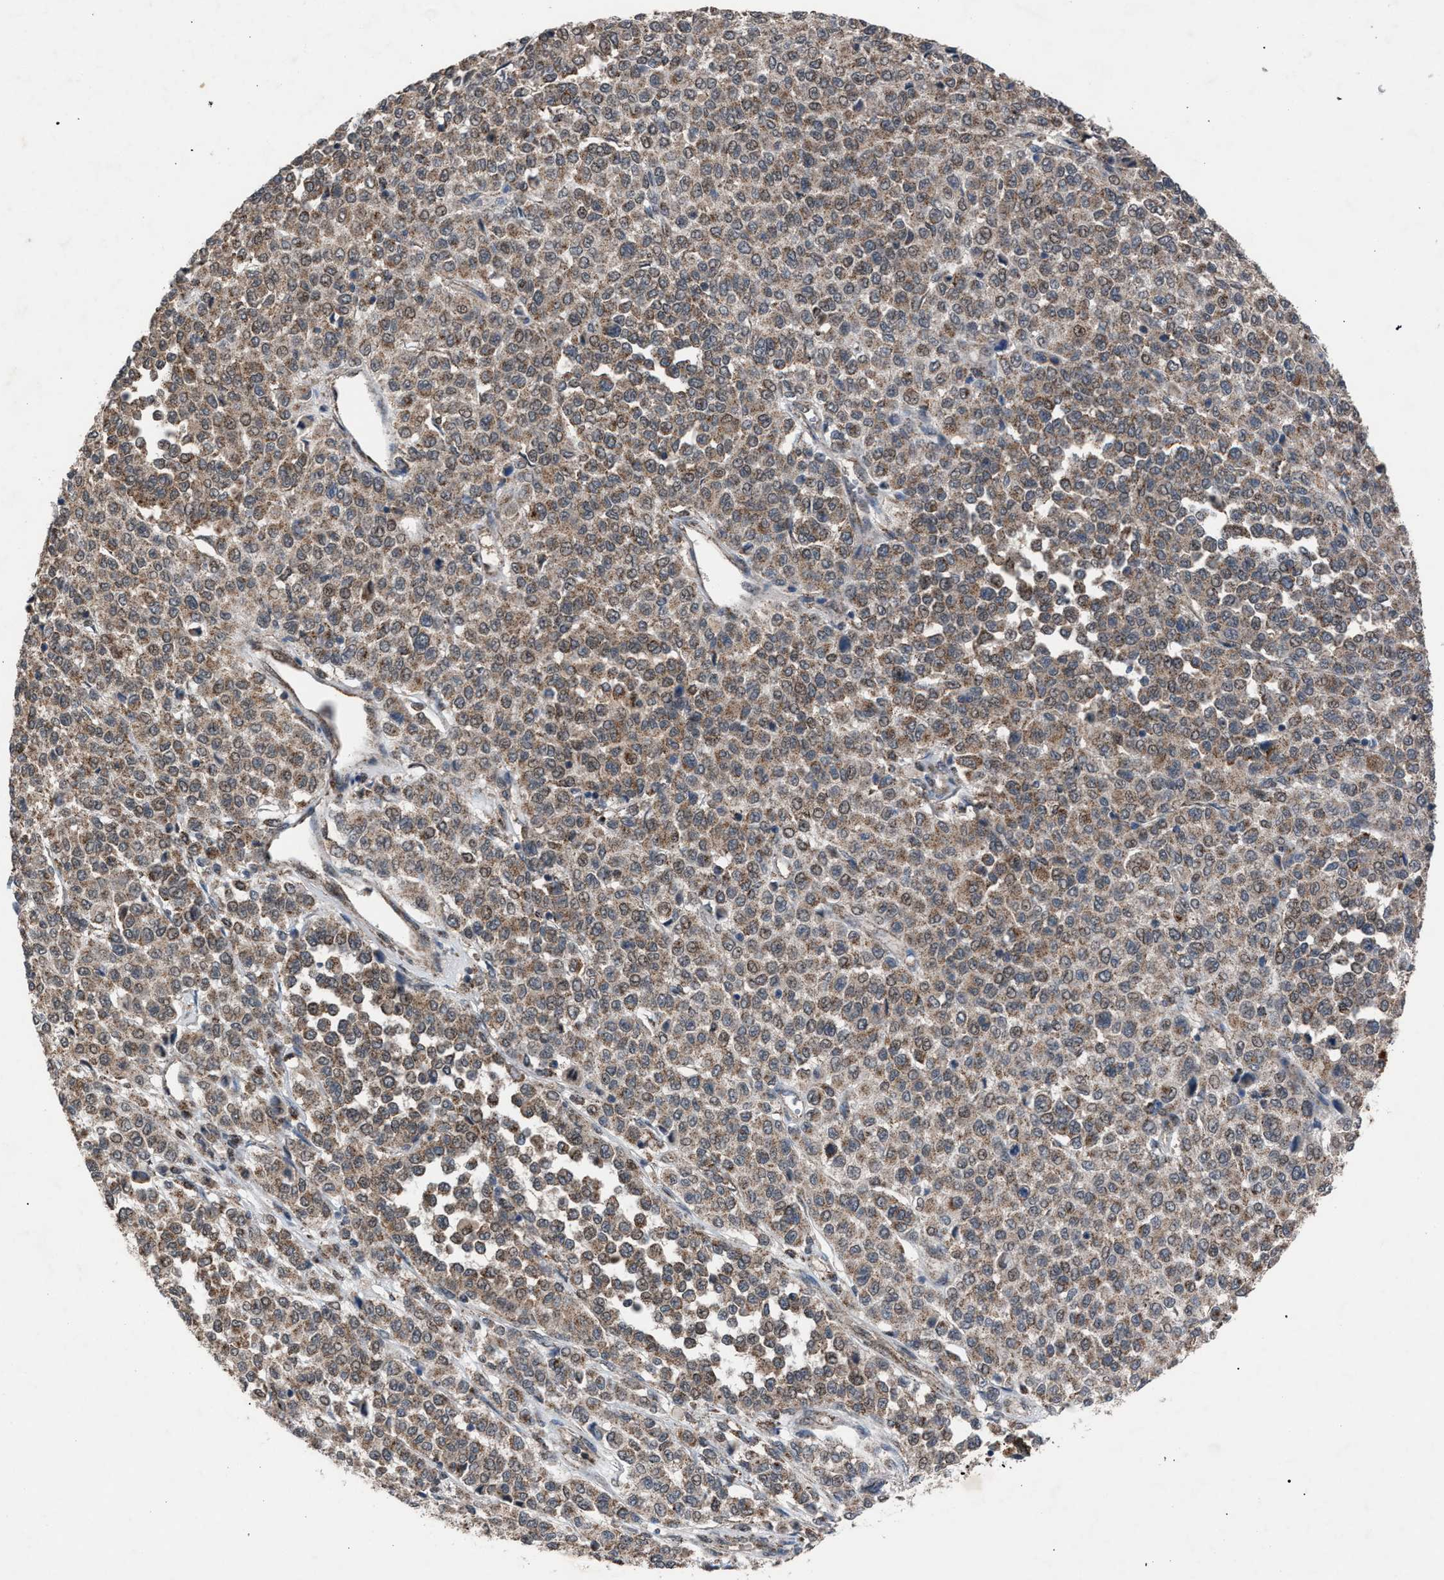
{"staining": {"intensity": "weak", "quantity": ">75%", "location": "cytoplasmic/membranous"}, "tissue": "melanoma", "cell_type": "Tumor cells", "image_type": "cancer", "snomed": [{"axis": "morphology", "description": "Malignant melanoma, Metastatic site"}, {"axis": "topography", "description": "Pancreas"}], "caption": "Tumor cells reveal low levels of weak cytoplasmic/membranous positivity in about >75% of cells in human melanoma.", "gene": "HSD17B4", "patient": {"sex": "female", "age": 30}}